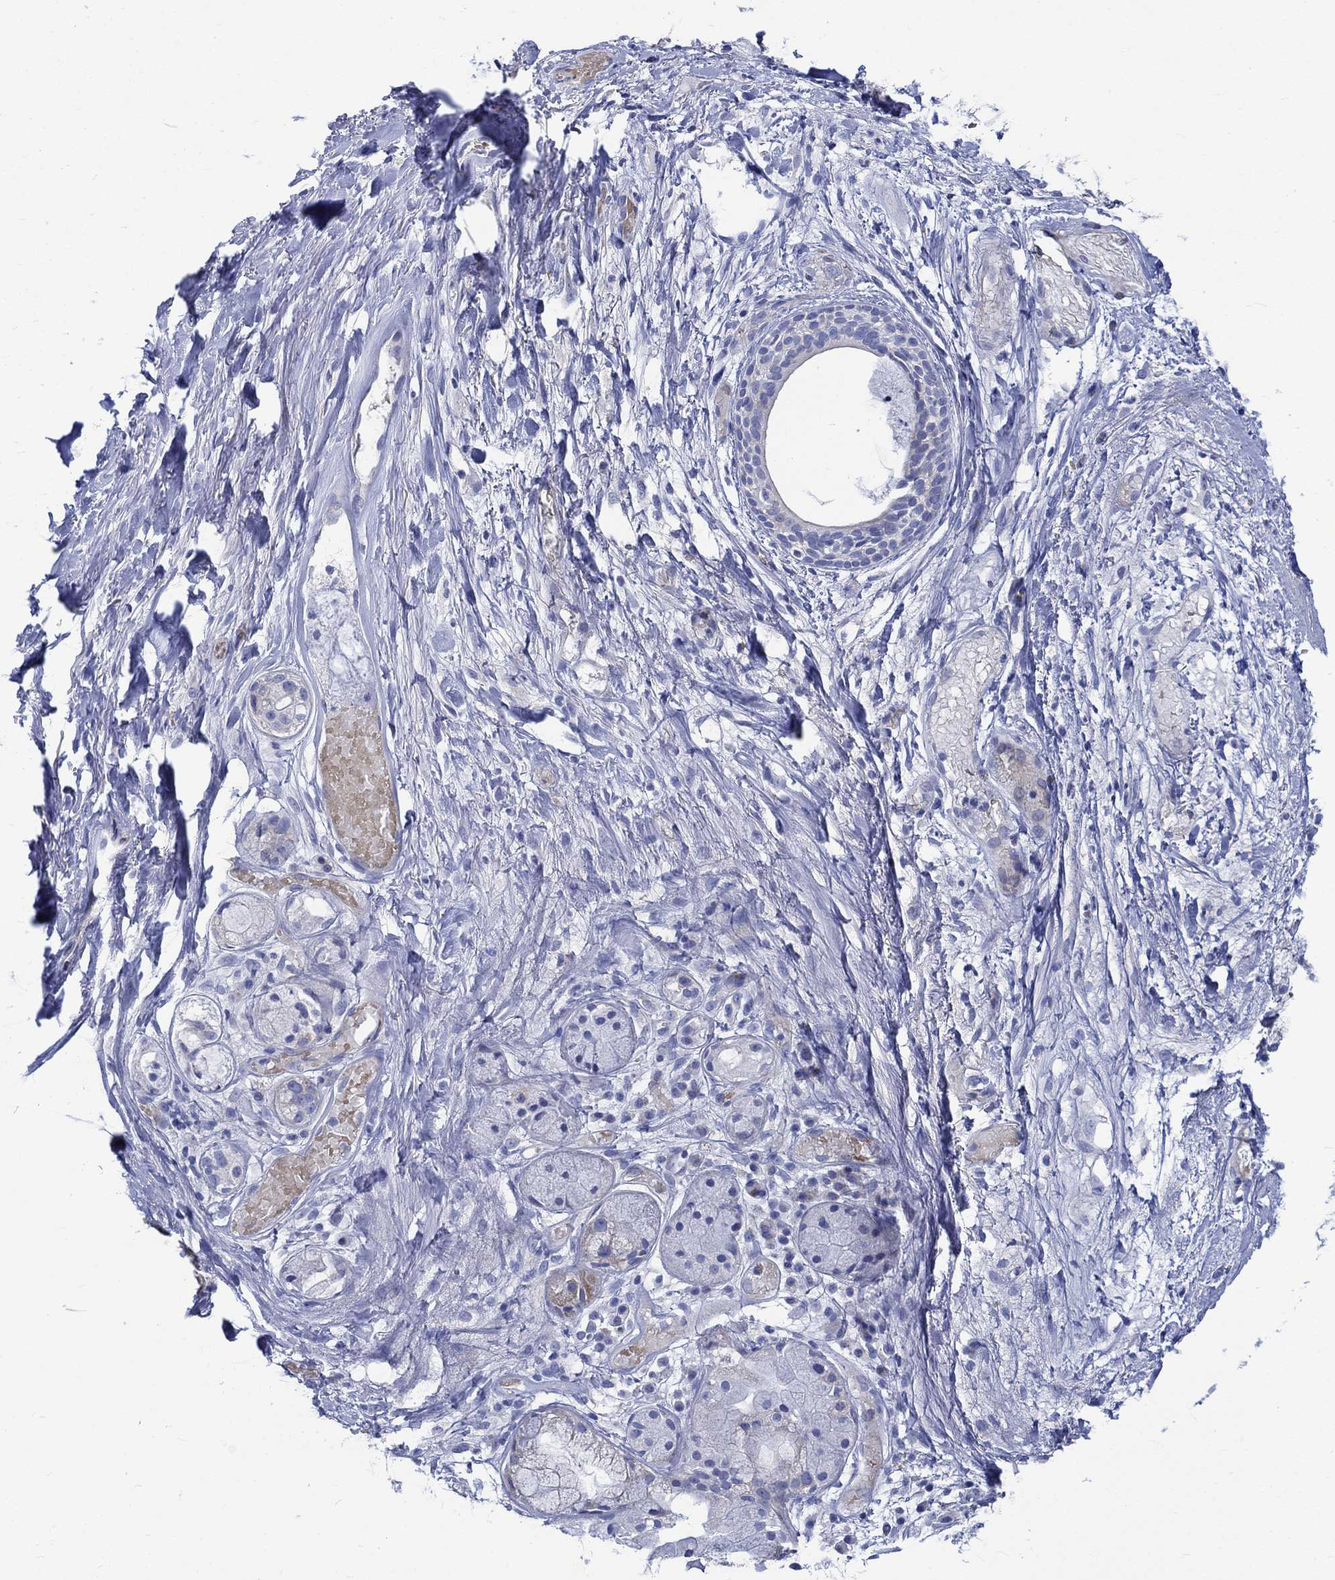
{"staining": {"intensity": "negative", "quantity": "none", "location": "none"}, "tissue": "adipose tissue", "cell_type": "Adipocytes", "image_type": "normal", "snomed": [{"axis": "morphology", "description": "Normal tissue, NOS"}, {"axis": "topography", "description": "Cartilage tissue"}], "caption": "IHC of unremarkable adipose tissue exhibits no positivity in adipocytes.", "gene": "NRIP3", "patient": {"sex": "male", "age": 62}}